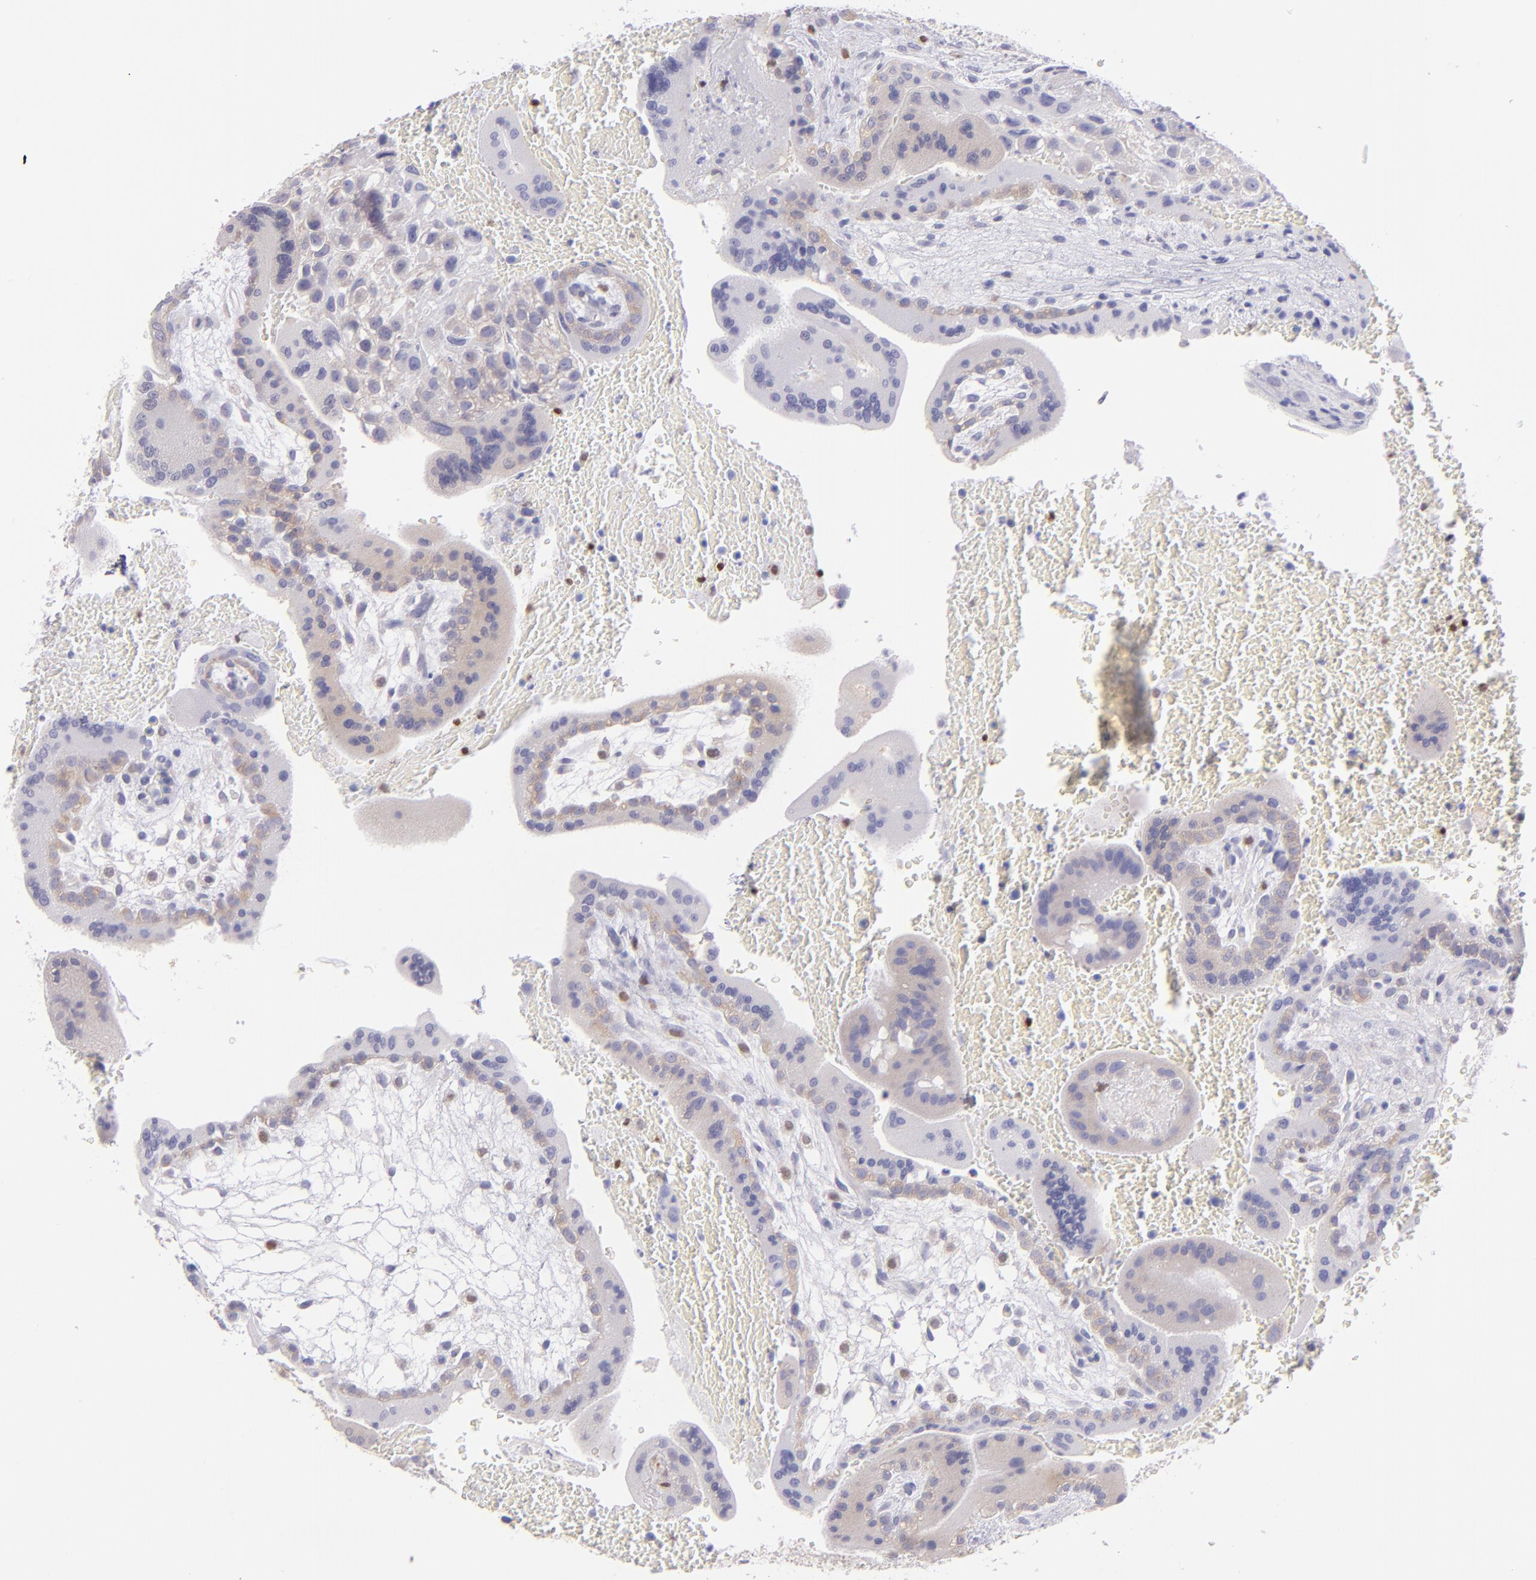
{"staining": {"intensity": "weak", "quantity": ">75%", "location": "cytoplasmic/membranous"}, "tissue": "placenta", "cell_type": "Trophoblastic cells", "image_type": "normal", "snomed": [{"axis": "morphology", "description": "Normal tissue, NOS"}, {"axis": "topography", "description": "Placenta"}], "caption": "High-magnification brightfield microscopy of unremarkable placenta stained with DAB (brown) and counterstained with hematoxylin (blue). trophoblastic cells exhibit weak cytoplasmic/membranous expression is identified in about>75% of cells. The protein is shown in brown color, while the nuclei are stained blue.", "gene": "IRF8", "patient": {"sex": "female", "age": 35}}